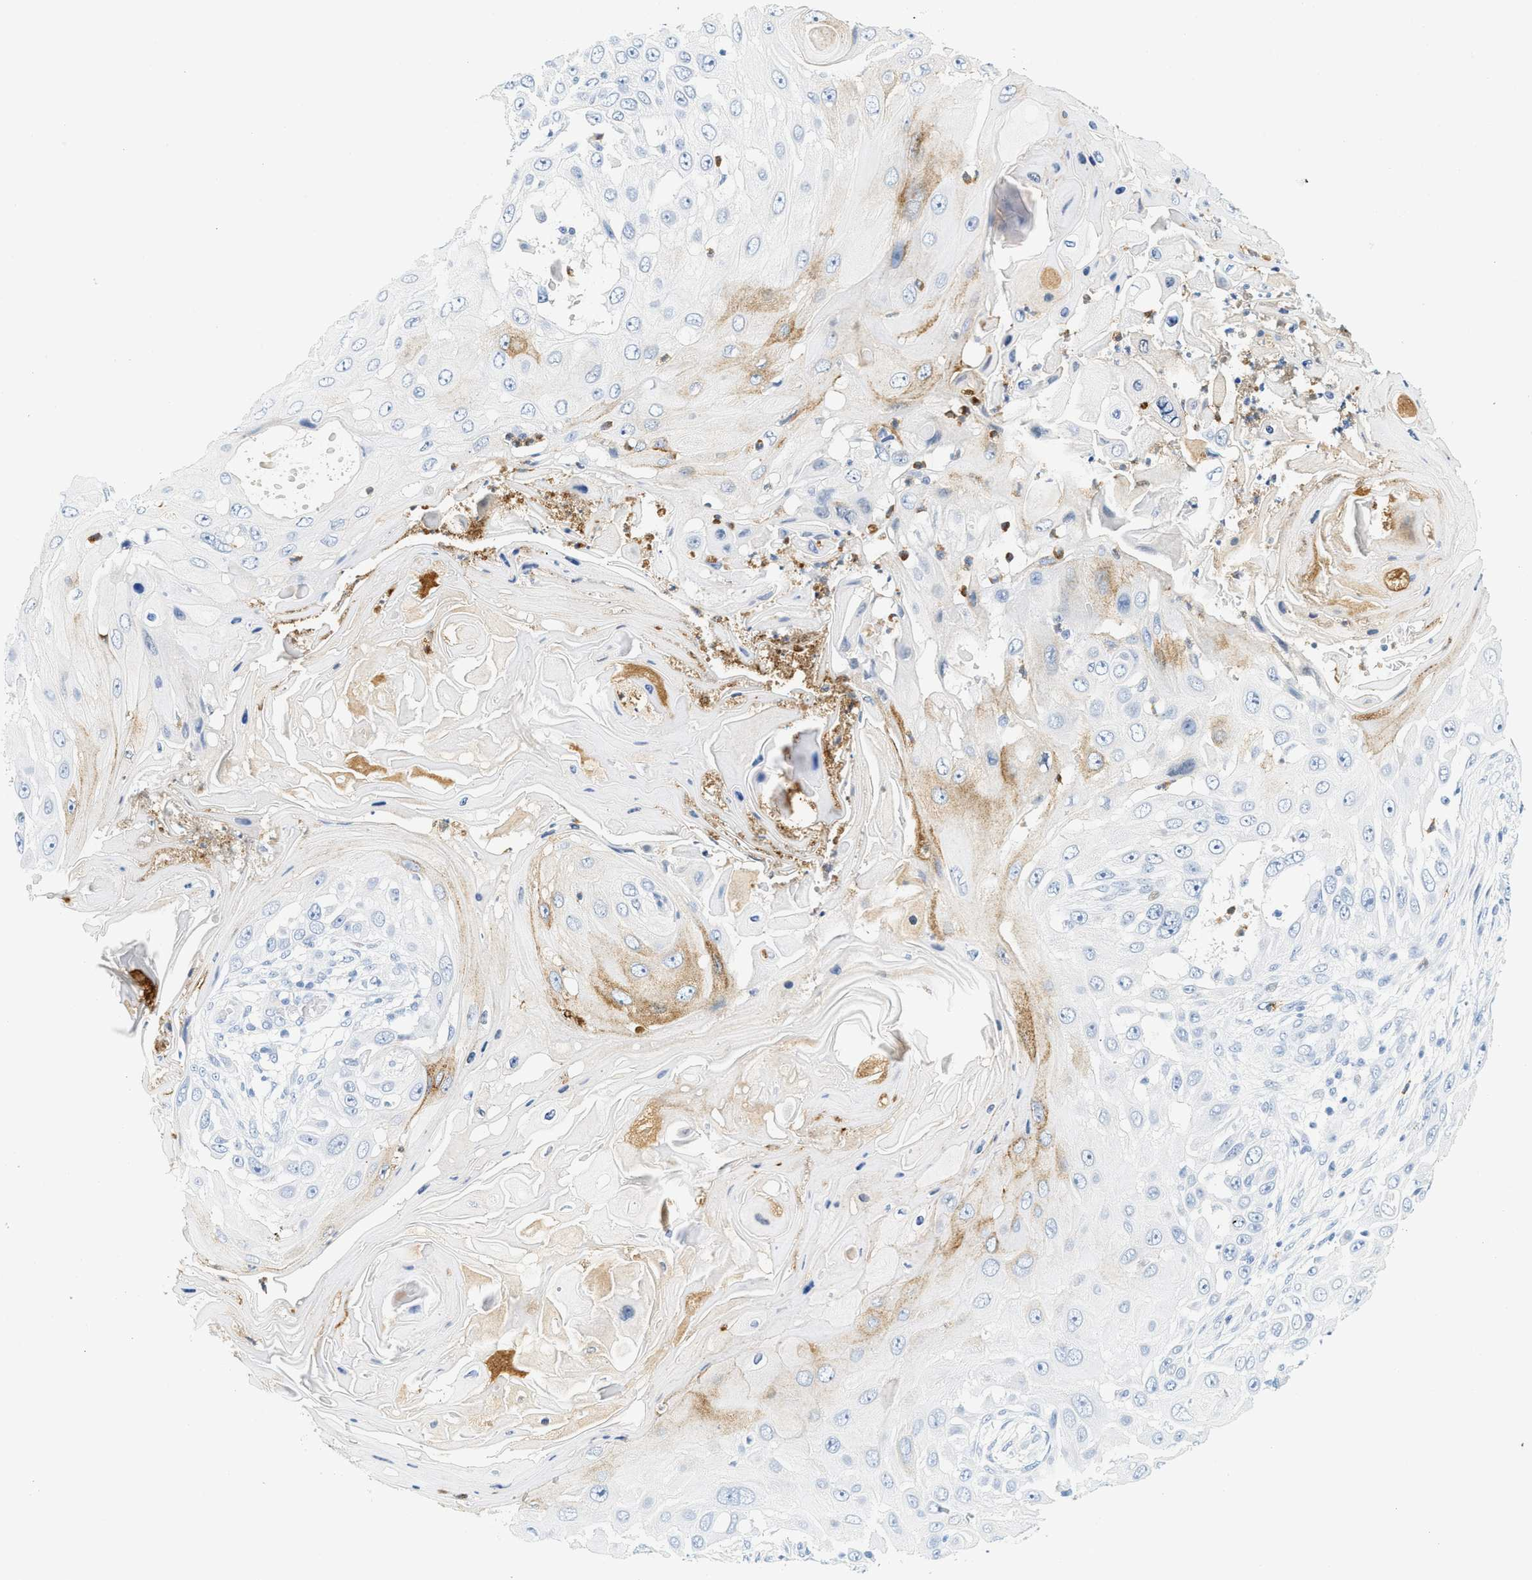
{"staining": {"intensity": "moderate", "quantity": "<25%", "location": "cytoplasmic/membranous"}, "tissue": "skin cancer", "cell_type": "Tumor cells", "image_type": "cancer", "snomed": [{"axis": "morphology", "description": "Squamous cell carcinoma, NOS"}, {"axis": "topography", "description": "Skin"}], "caption": "Squamous cell carcinoma (skin) stained with DAB (3,3'-diaminobenzidine) immunohistochemistry reveals low levels of moderate cytoplasmic/membranous staining in approximately <25% of tumor cells. (Brightfield microscopy of DAB IHC at high magnification).", "gene": "LCN2", "patient": {"sex": "female", "age": 44}}